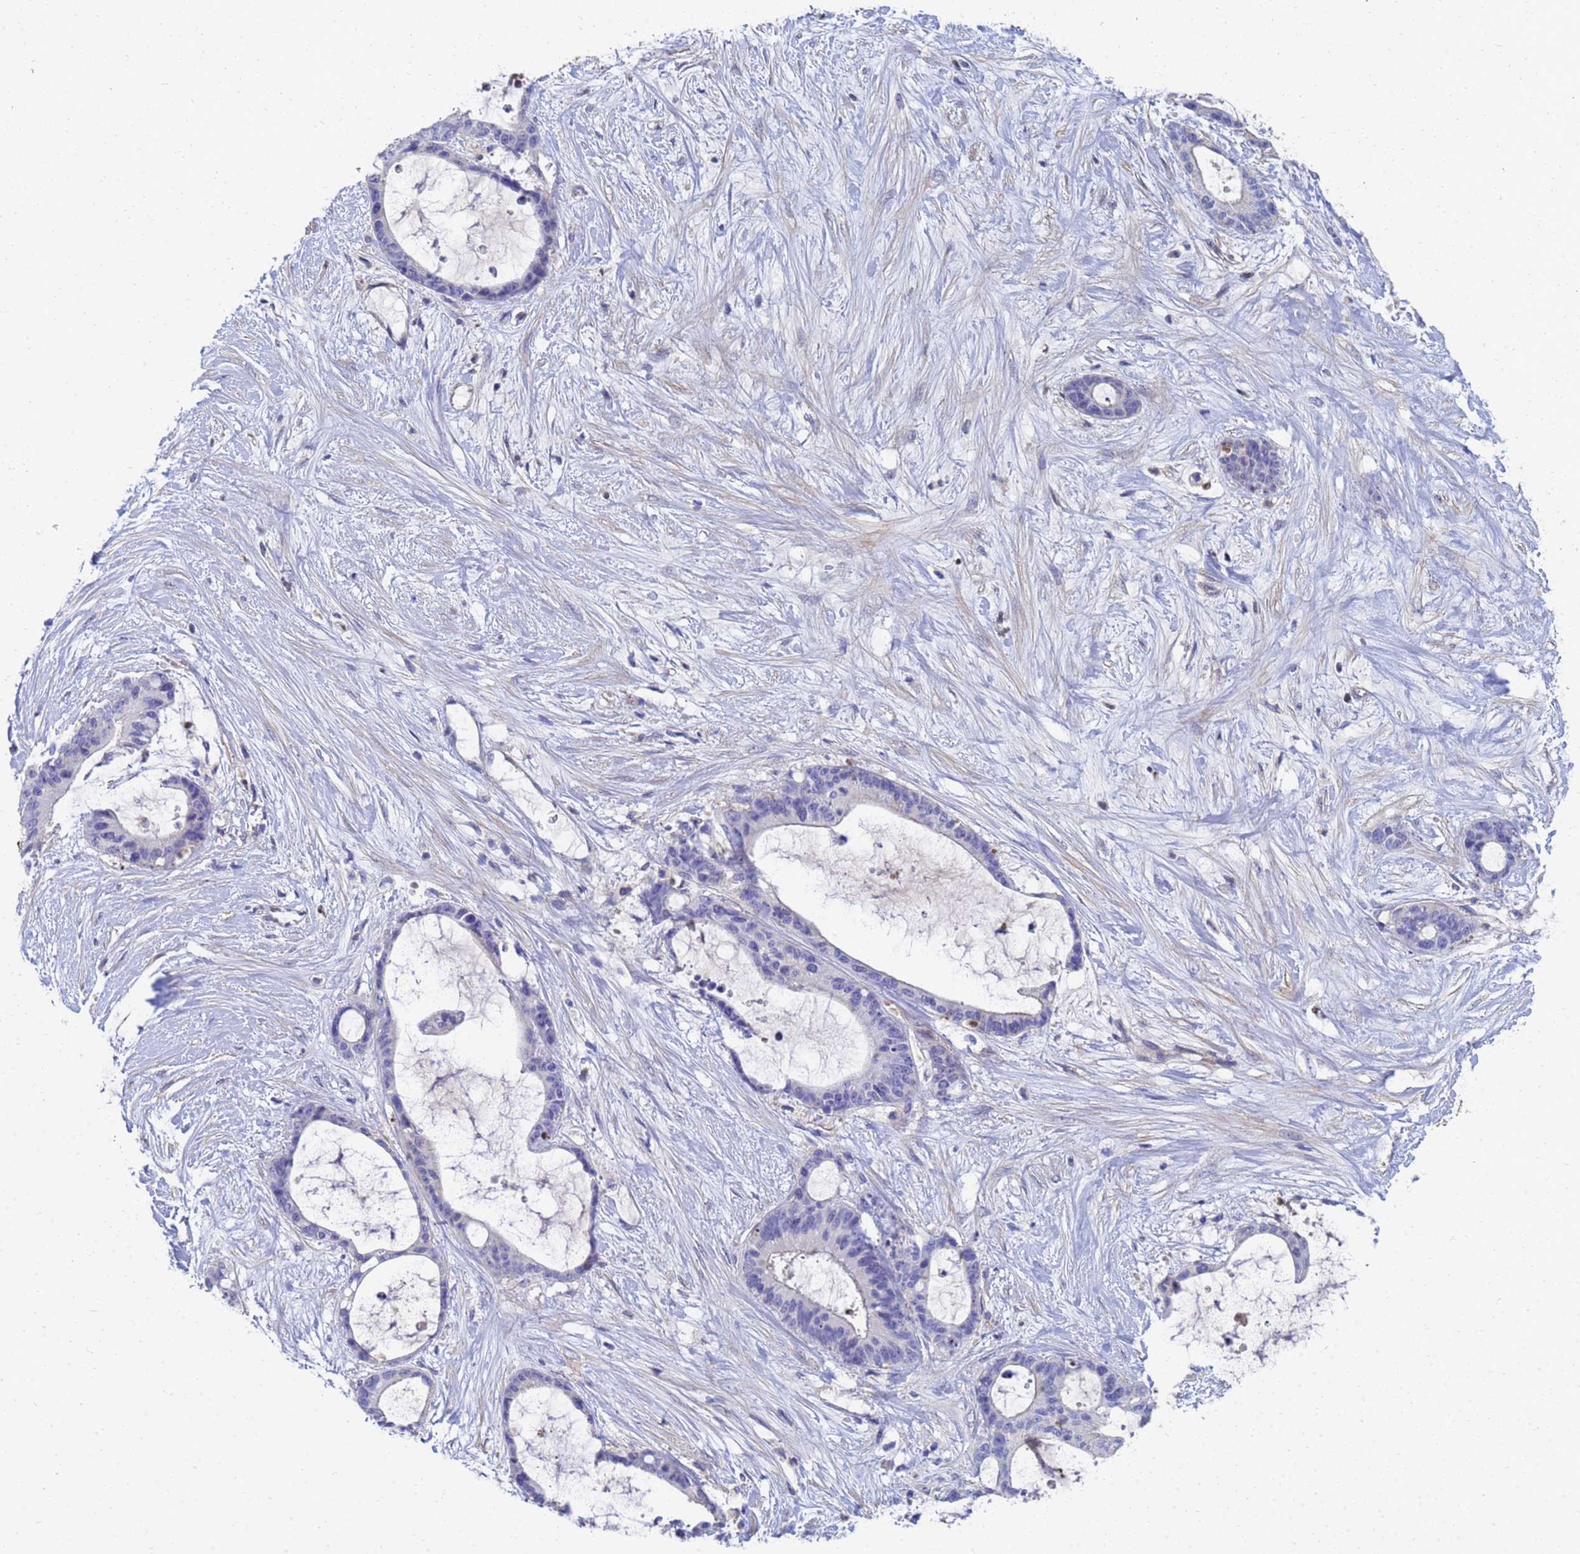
{"staining": {"intensity": "negative", "quantity": "none", "location": "none"}, "tissue": "liver cancer", "cell_type": "Tumor cells", "image_type": "cancer", "snomed": [{"axis": "morphology", "description": "Normal tissue, NOS"}, {"axis": "morphology", "description": "Cholangiocarcinoma"}, {"axis": "topography", "description": "Liver"}, {"axis": "topography", "description": "Peripheral nerve tissue"}], "caption": "High magnification brightfield microscopy of liver cancer (cholangiocarcinoma) stained with DAB (3,3'-diaminobenzidine) (brown) and counterstained with hematoxylin (blue): tumor cells show no significant positivity.", "gene": "LBX2", "patient": {"sex": "female", "age": 73}}